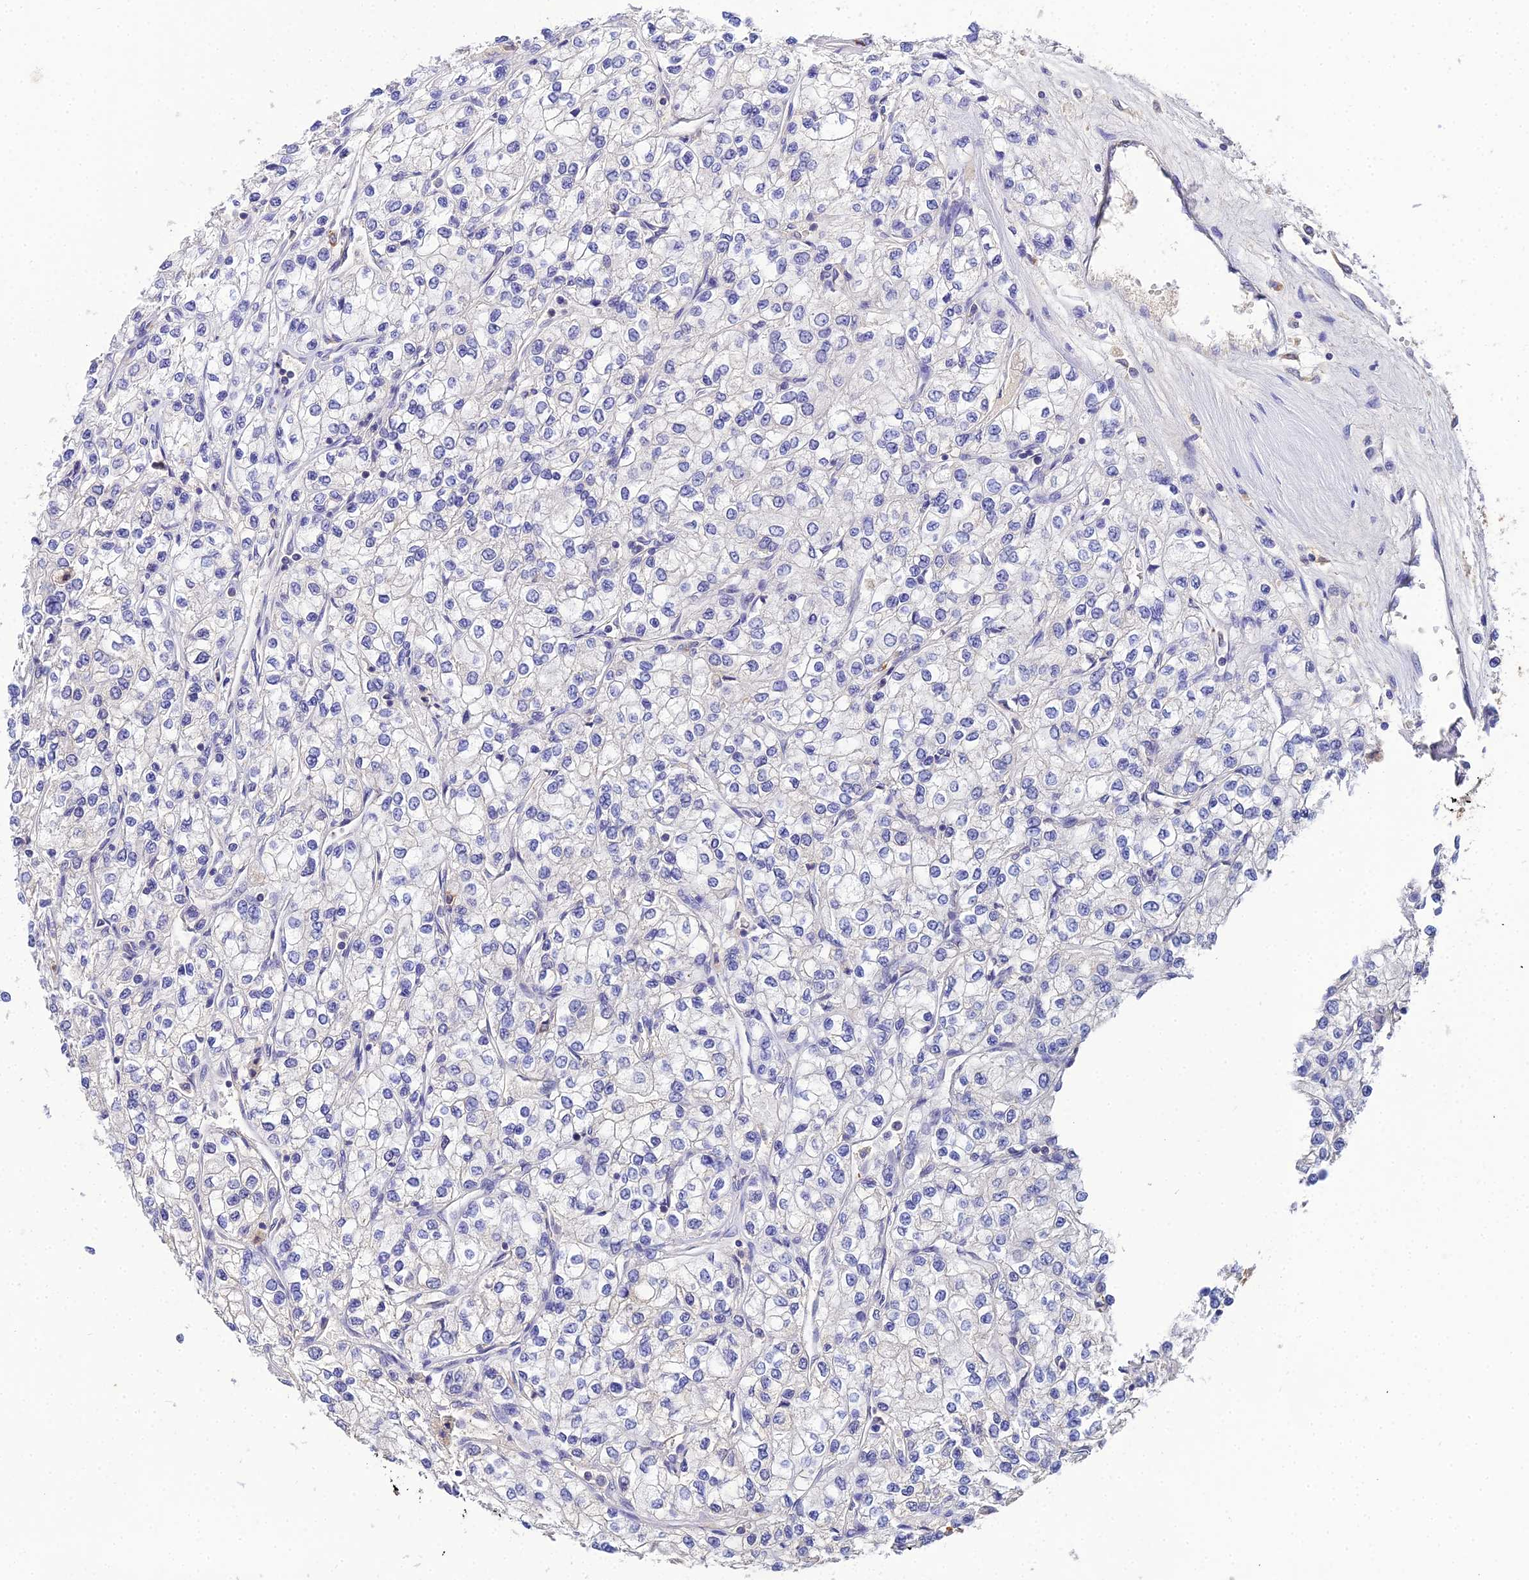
{"staining": {"intensity": "negative", "quantity": "none", "location": "none"}, "tissue": "renal cancer", "cell_type": "Tumor cells", "image_type": "cancer", "snomed": [{"axis": "morphology", "description": "Adenocarcinoma, NOS"}, {"axis": "topography", "description": "Kidney"}], "caption": "IHC of human renal adenocarcinoma exhibits no expression in tumor cells.", "gene": "LSM5", "patient": {"sex": "male", "age": 80}}